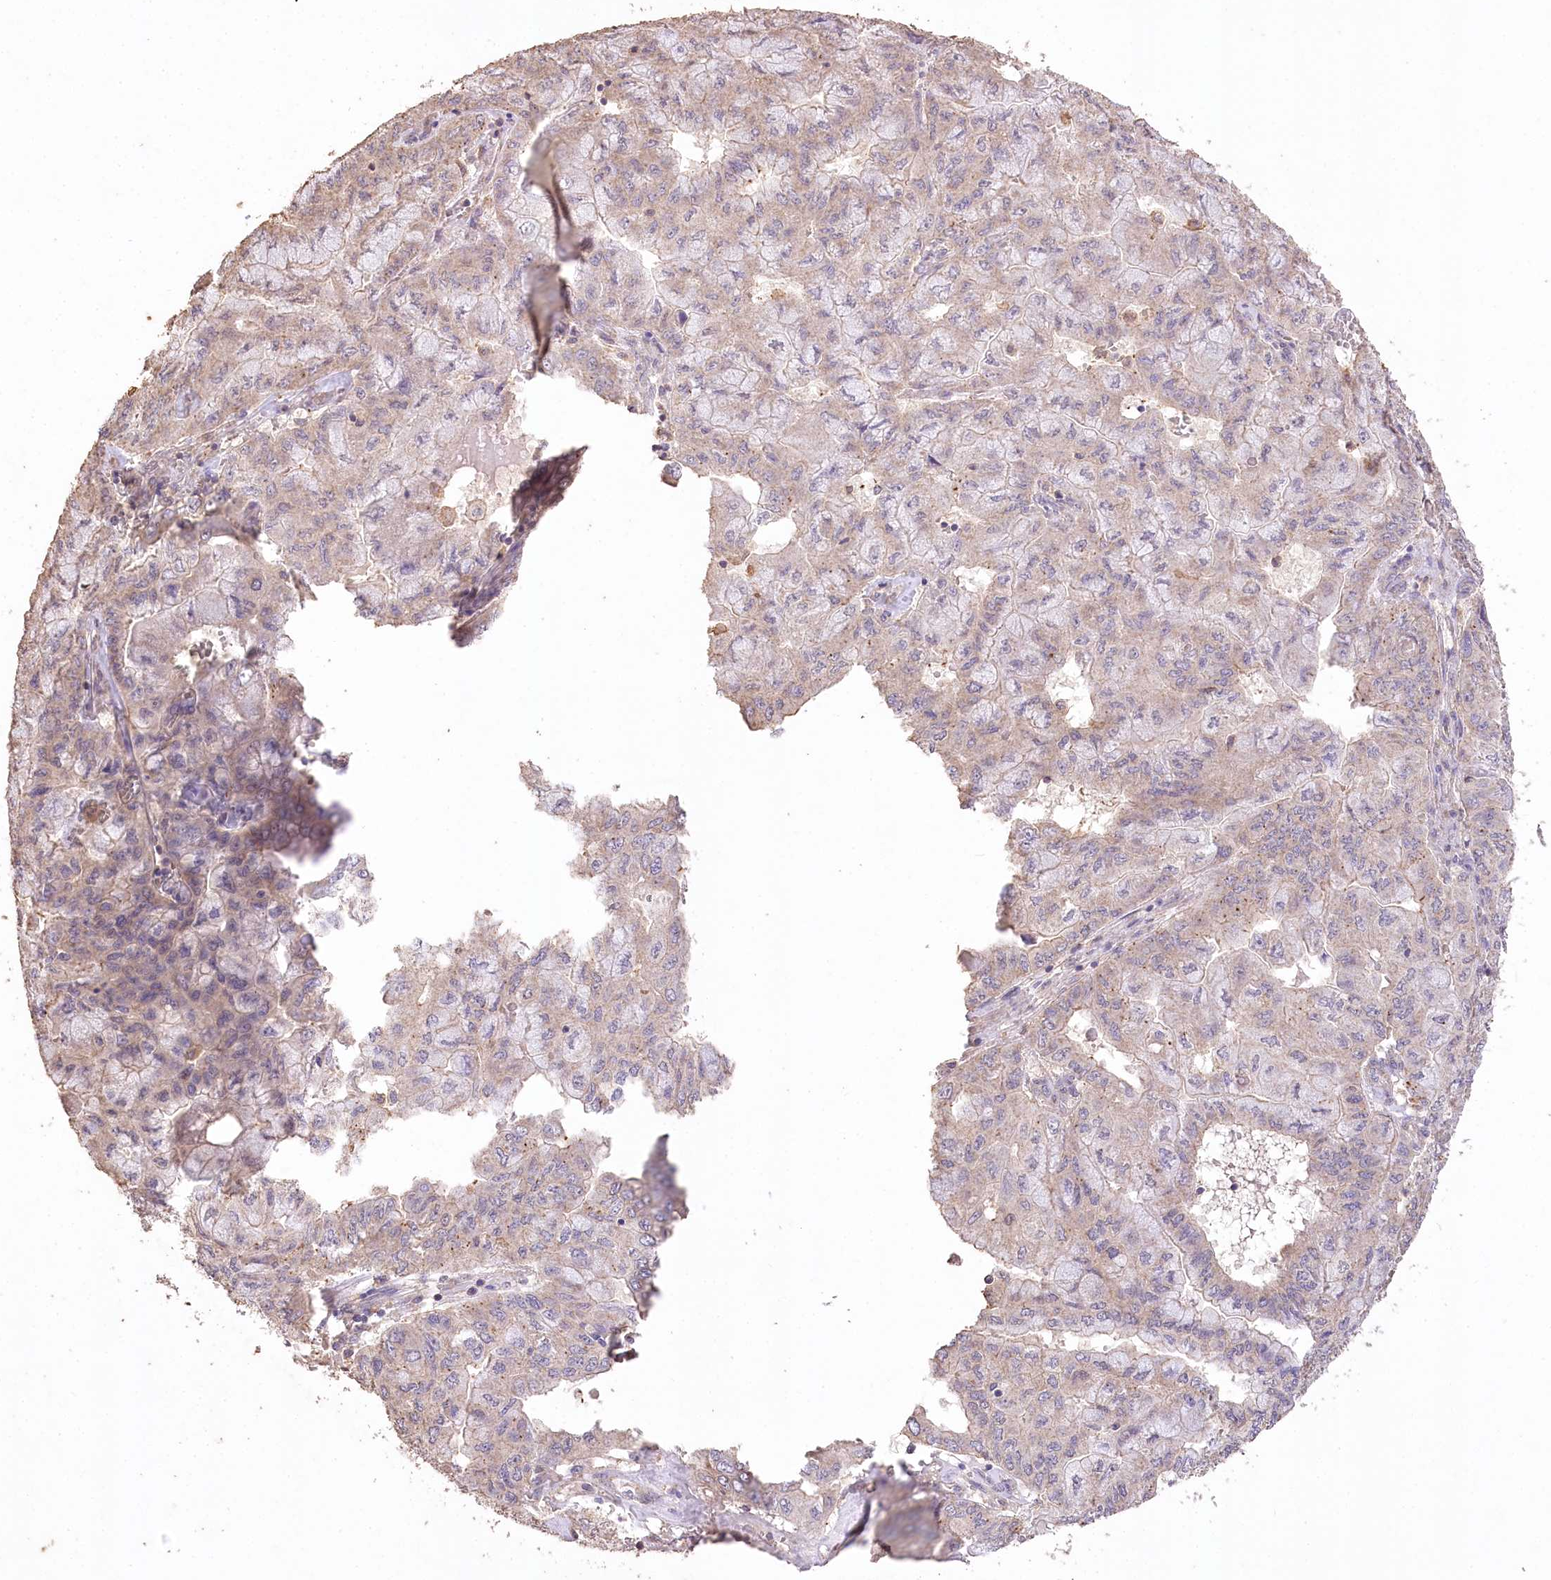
{"staining": {"intensity": "negative", "quantity": "none", "location": "none"}, "tissue": "pancreatic cancer", "cell_type": "Tumor cells", "image_type": "cancer", "snomed": [{"axis": "morphology", "description": "Adenocarcinoma, NOS"}, {"axis": "topography", "description": "Pancreas"}], "caption": "Pancreatic cancer was stained to show a protein in brown. There is no significant expression in tumor cells.", "gene": "IREB2", "patient": {"sex": "male", "age": 51}}